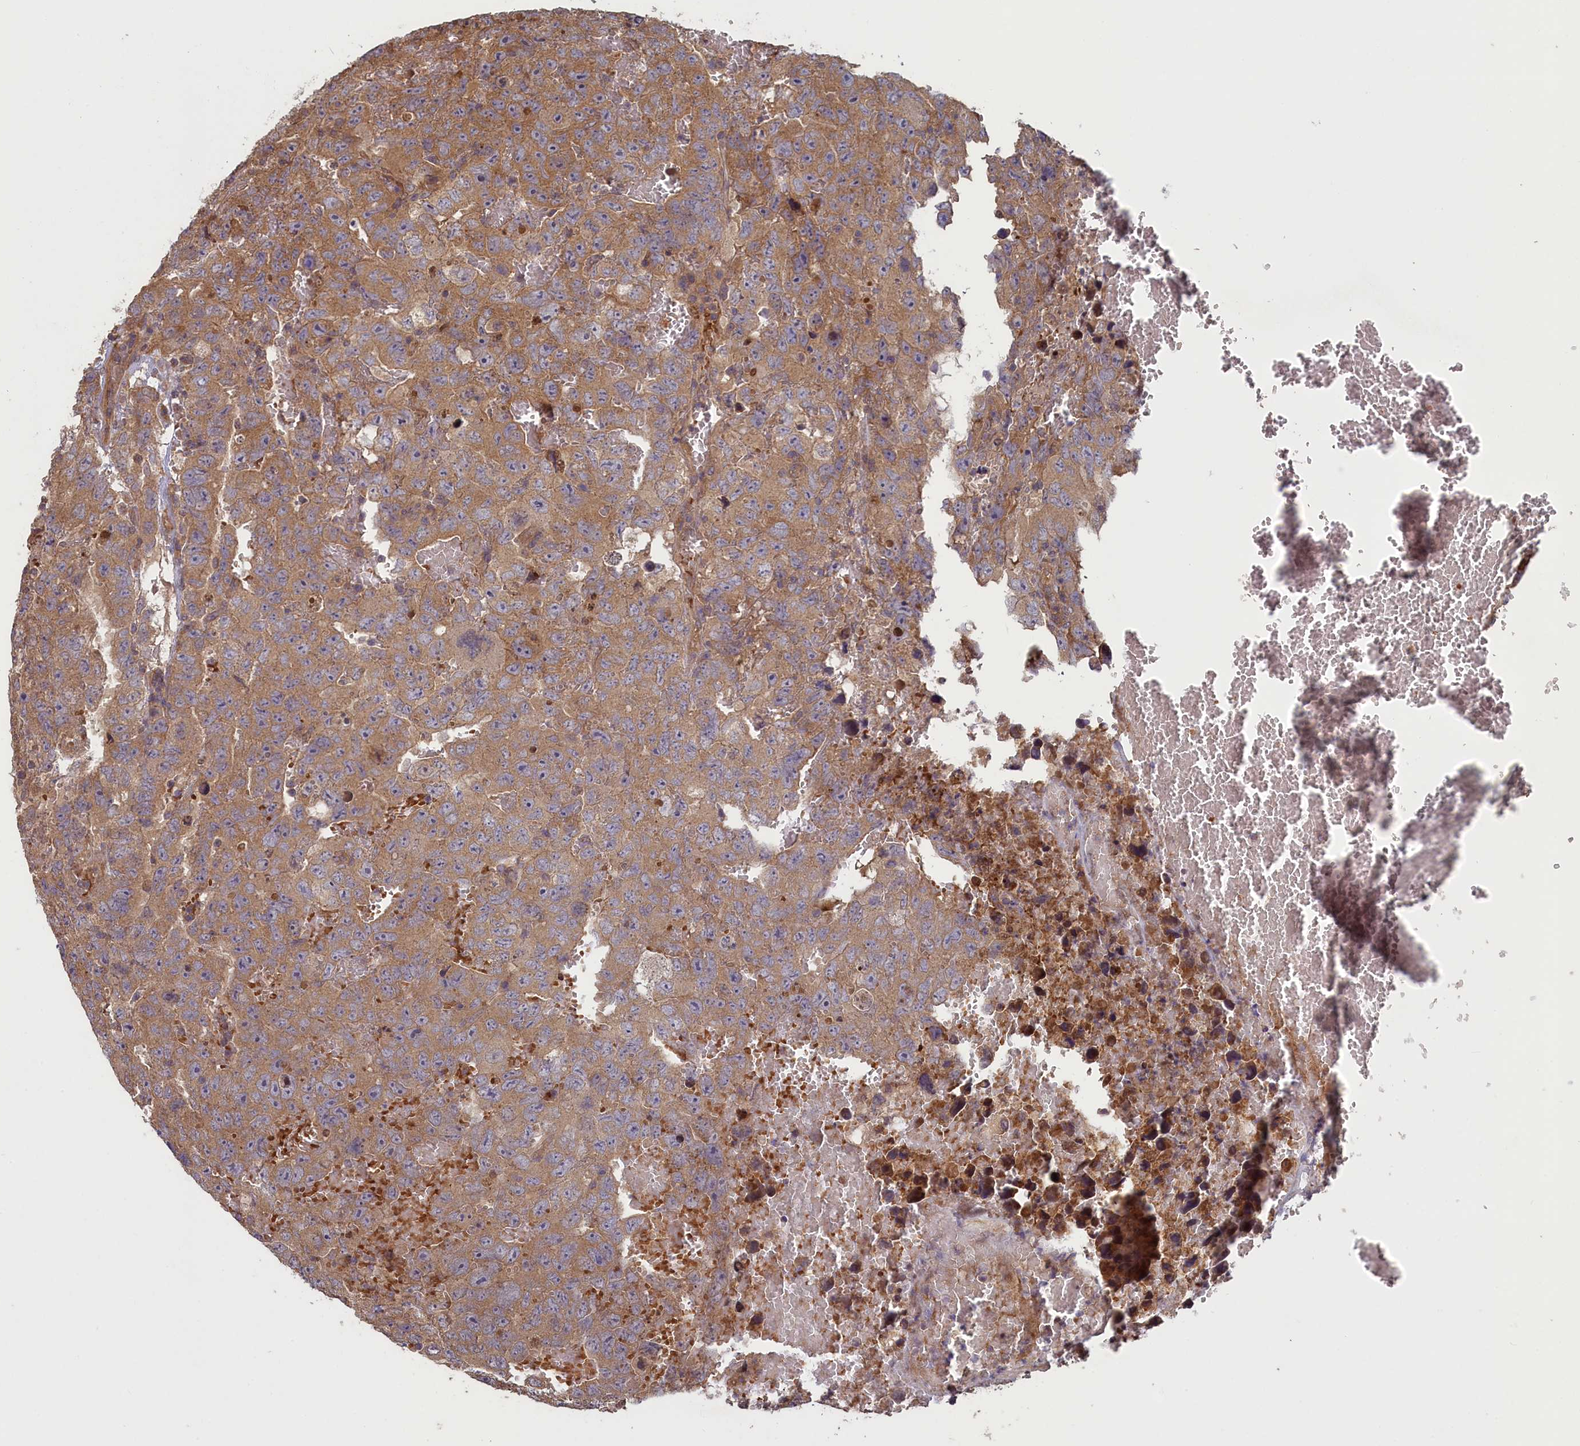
{"staining": {"intensity": "moderate", "quantity": ">75%", "location": "cytoplasmic/membranous"}, "tissue": "testis cancer", "cell_type": "Tumor cells", "image_type": "cancer", "snomed": [{"axis": "morphology", "description": "Carcinoma, Embryonal, NOS"}, {"axis": "topography", "description": "Testis"}], "caption": "Testis cancer (embryonal carcinoma) stained with a protein marker reveals moderate staining in tumor cells.", "gene": "CIAO2B", "patient": {"sex": "male", "age": 45}}